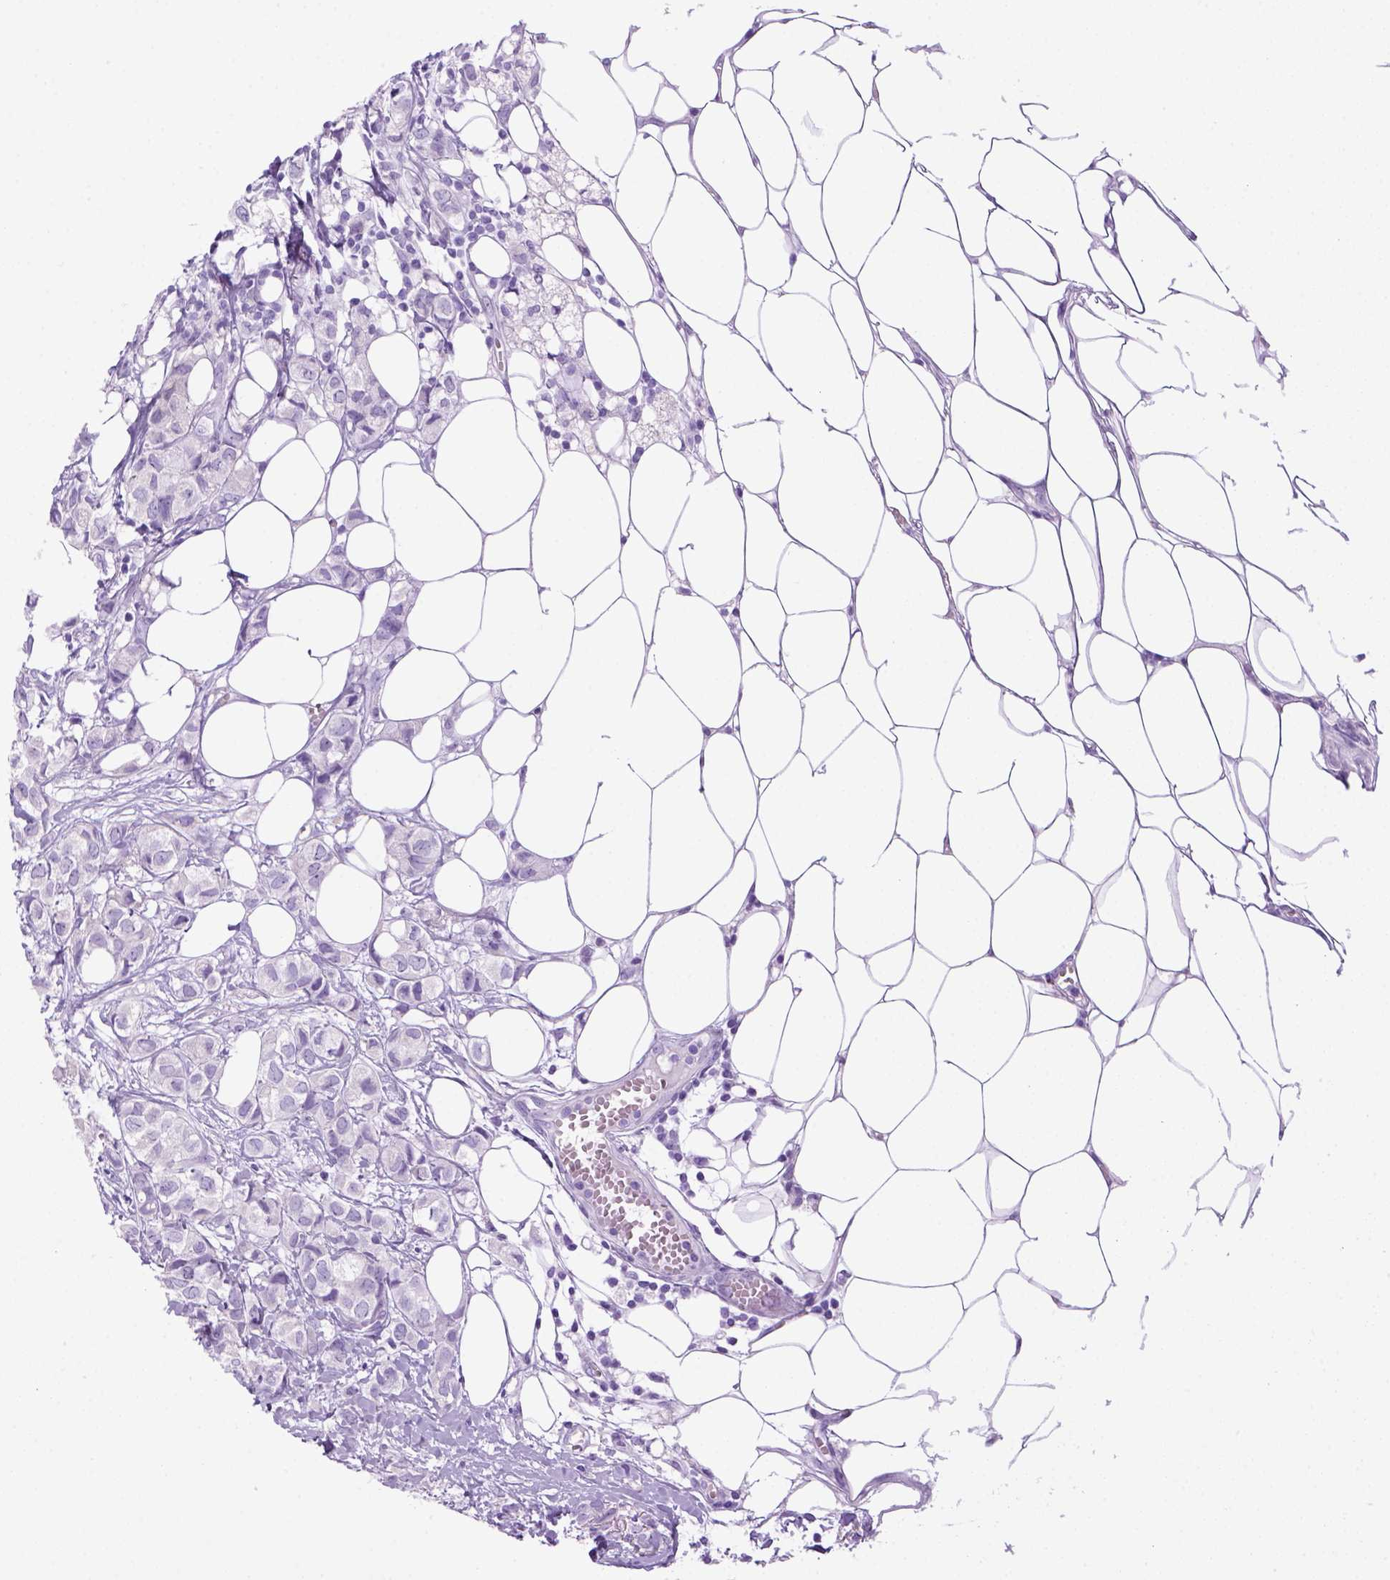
{"staining": {"intensity": "negative", "quantity": "none", "location": "none"}, "tissue": "breast cancer", "cell_type": "Tumor cells", "image_type": "cancer", "snomed": [{"axis": "morphology", "description": "Duct carcinoma"}, {"axis": "topography", "description": "Breast"}], "caption": "Breast infiltrating ductal carcinoma was stained to show a protein in brown. There is no significant staining in tumor cells. The staining was performed using DAB (3,3'-diaminobenzidine) to visualize the protein expression in brown, while the nuclei were stained in blue with hematoxylin (Magnification: 20x).", "gene": "SGCG", "patient": {"sex": "female", "age": 85}}